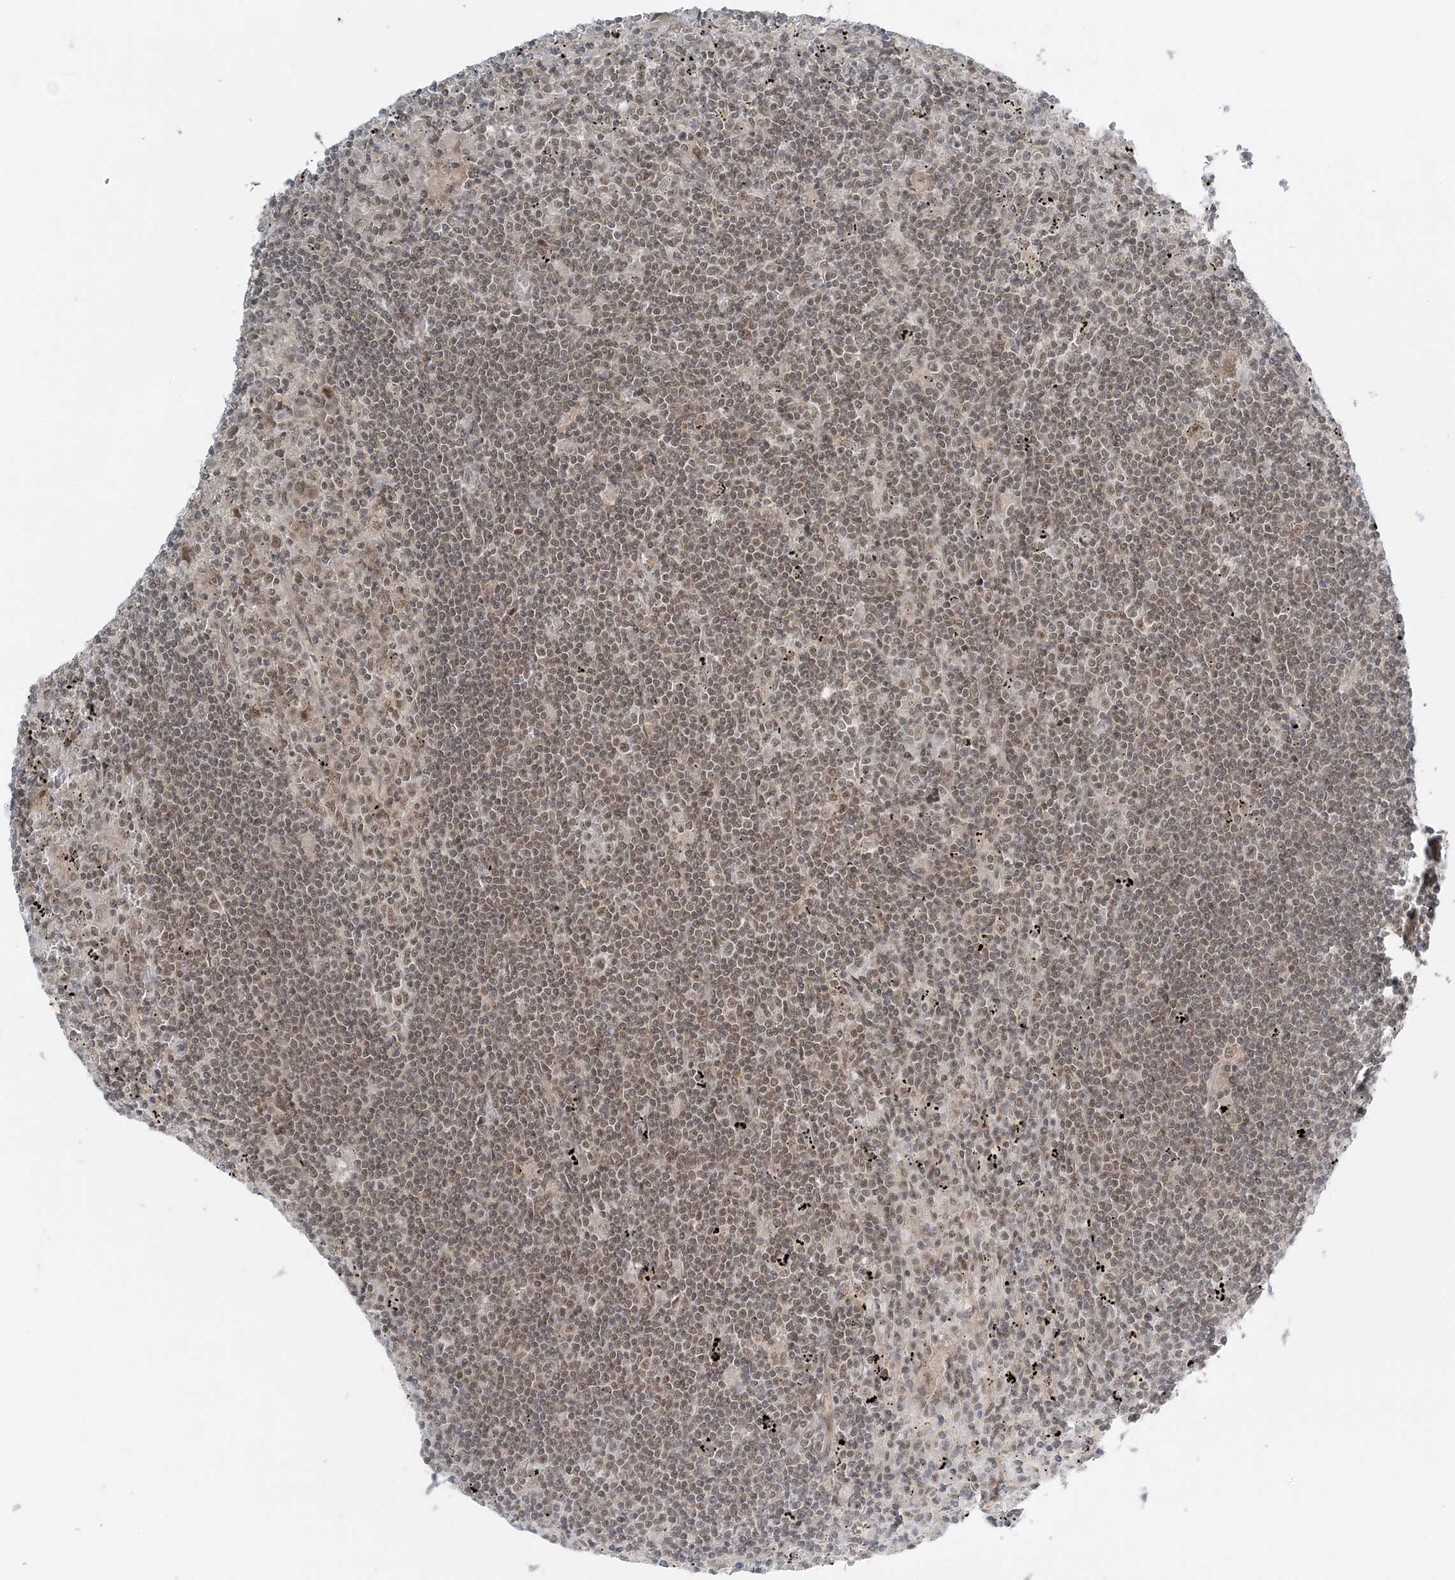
{"staining": {"intensity": "weak", "quantity": ">75%", "location": "nuclear"}, "tissue": "lymphoma", "cell_type": "Tumor cells", "image_type": "cancer", "snomed": [{"axis": "morphology", "description": "Malignant lymphoma, non-Hodgkin's type, Low grade"}, {"axis": "topography", "description": "Spleen"}], "caption": "This image displays immunohistochemistry (IHC) staining of lymphoma, with low weak nuclear expression in about >75% of tumor cells.", "gene": "ATP11A", "patient": {"sex": "male", "age": 76}}